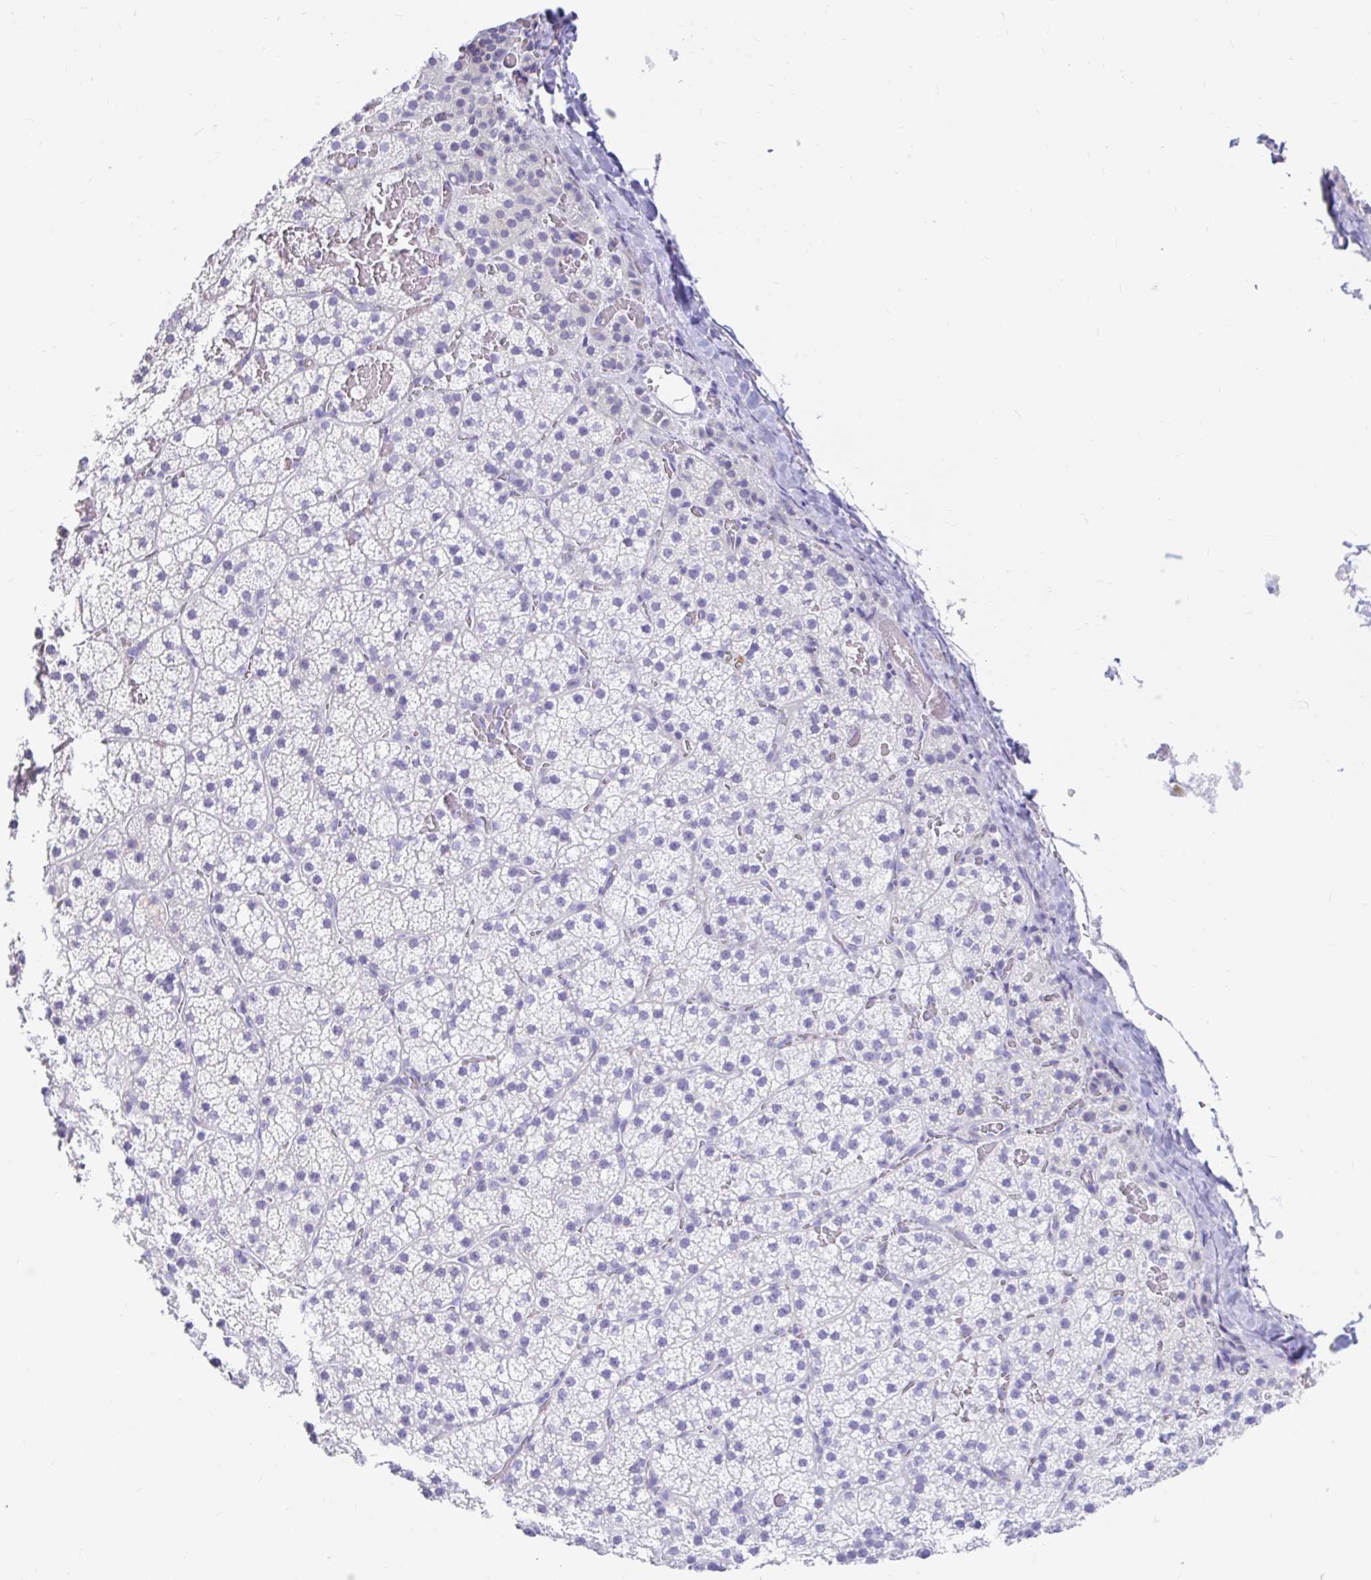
{"staining": {"intensity": "negative", "quantity": "none", "location": "none"}, "tissue": "adrenal gland", "cell_type": "Glandular cells", "image_type": "normal", "snomed": [{"axis": "morphology", "description": "Normal tissue, NOS"}, {"axis": "topography", "description": "Adrenal gland"}], "caption": "A high-resolution micrograph shows immunohistochemistry staining of unremarkable adrenal gland, which displays no significant positivity in glandular cells. (DAB (3,3'-diaminobenzidine) immunohistochemistry (IHC) with hematoxylin counter stain).", "gene": "PPP1R1B", "patient": {"sex": "male", "age": 53}}